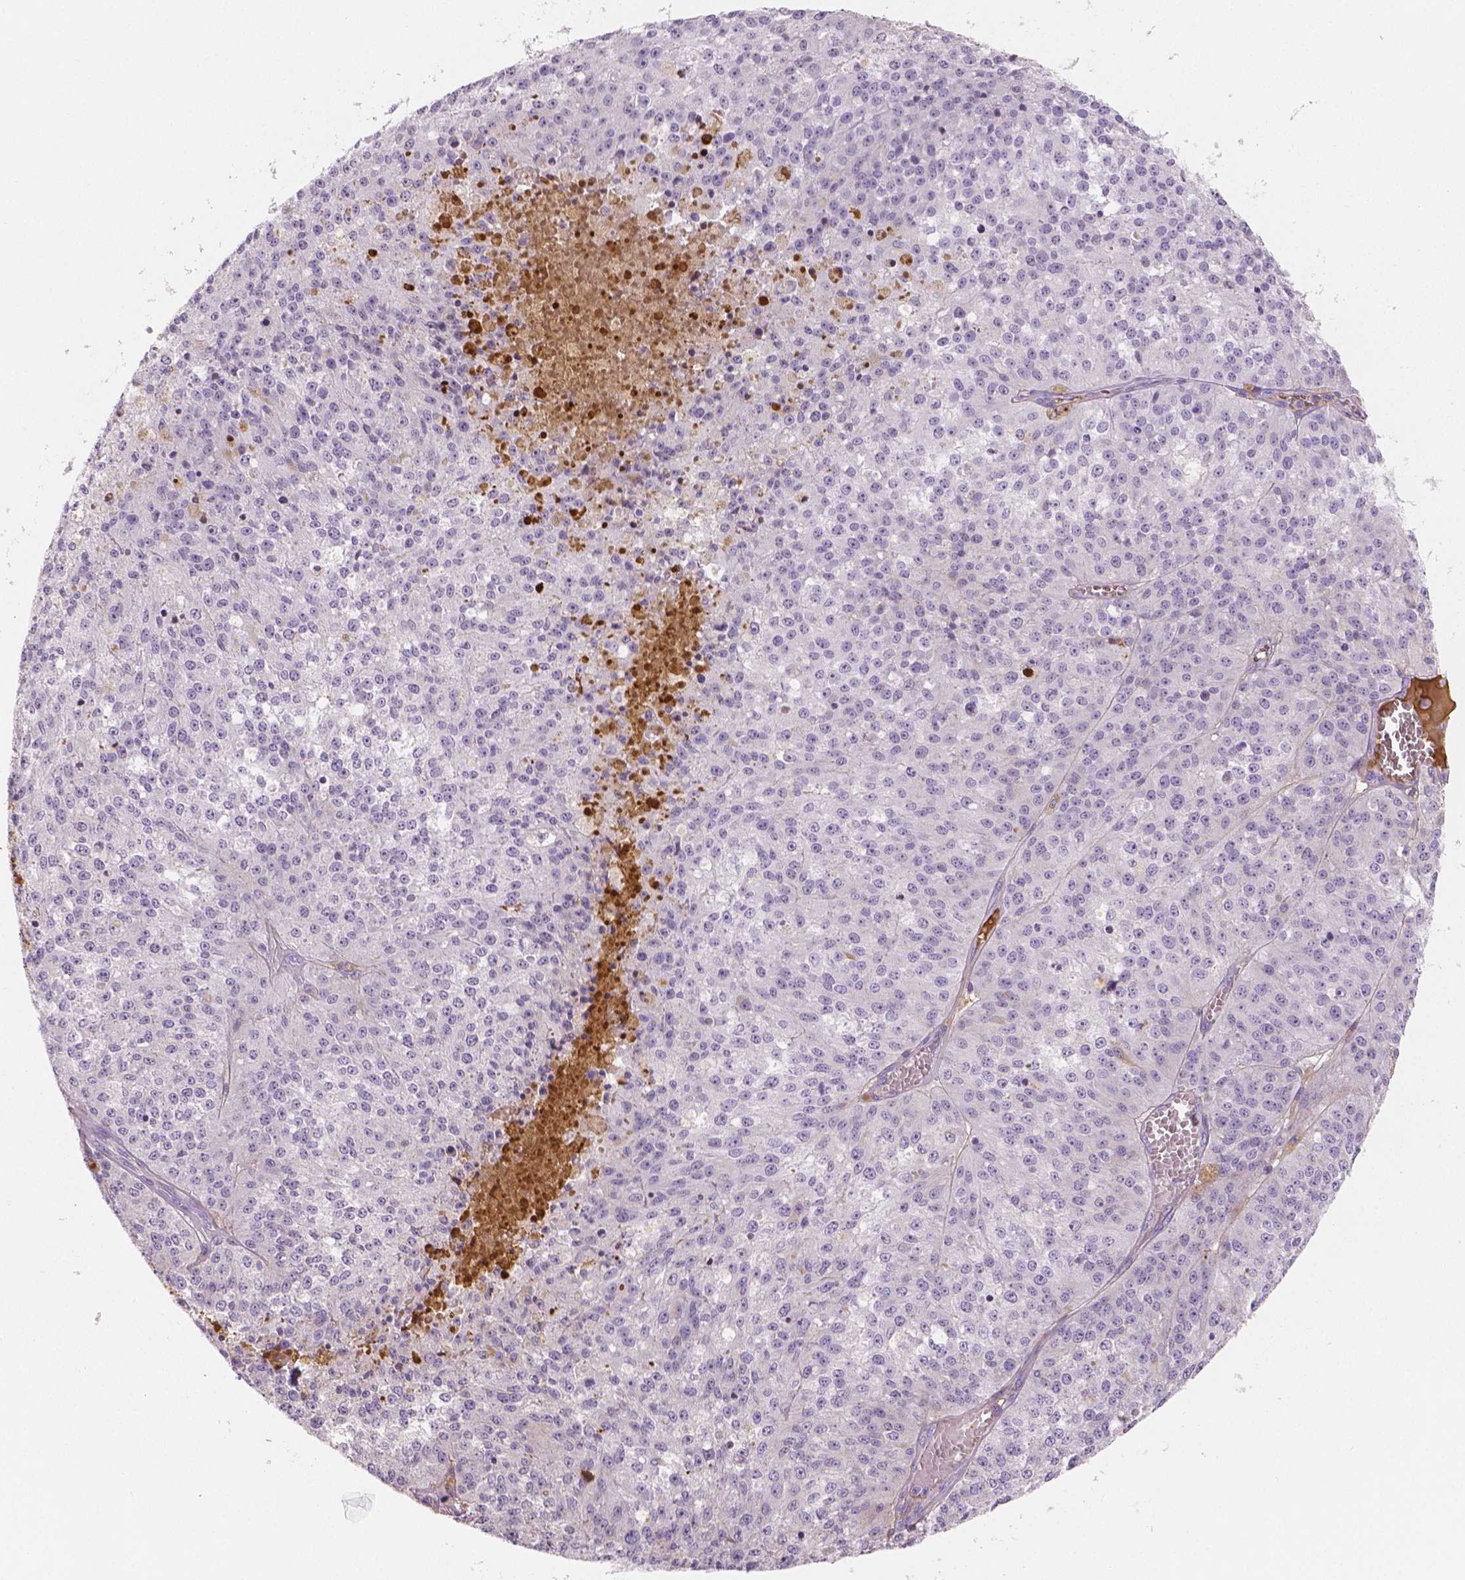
{"staining": {"intensity": "negative", "quantity": "none", "location": "none"}, "tissue": "melanoma", "cell_type": "Tumor cells", "image_type": "cancer", "snomed": [{"axis": "morphology", "description": "Malignant melanoma, Metastatic site"}, {"axis": "topography", "description": "Lymph node"}], "caption": "Tumor cells are negative for protein expression in human melanoma.", "gene": "APOA4", "patient": {"sex": "female", "age": 64}}